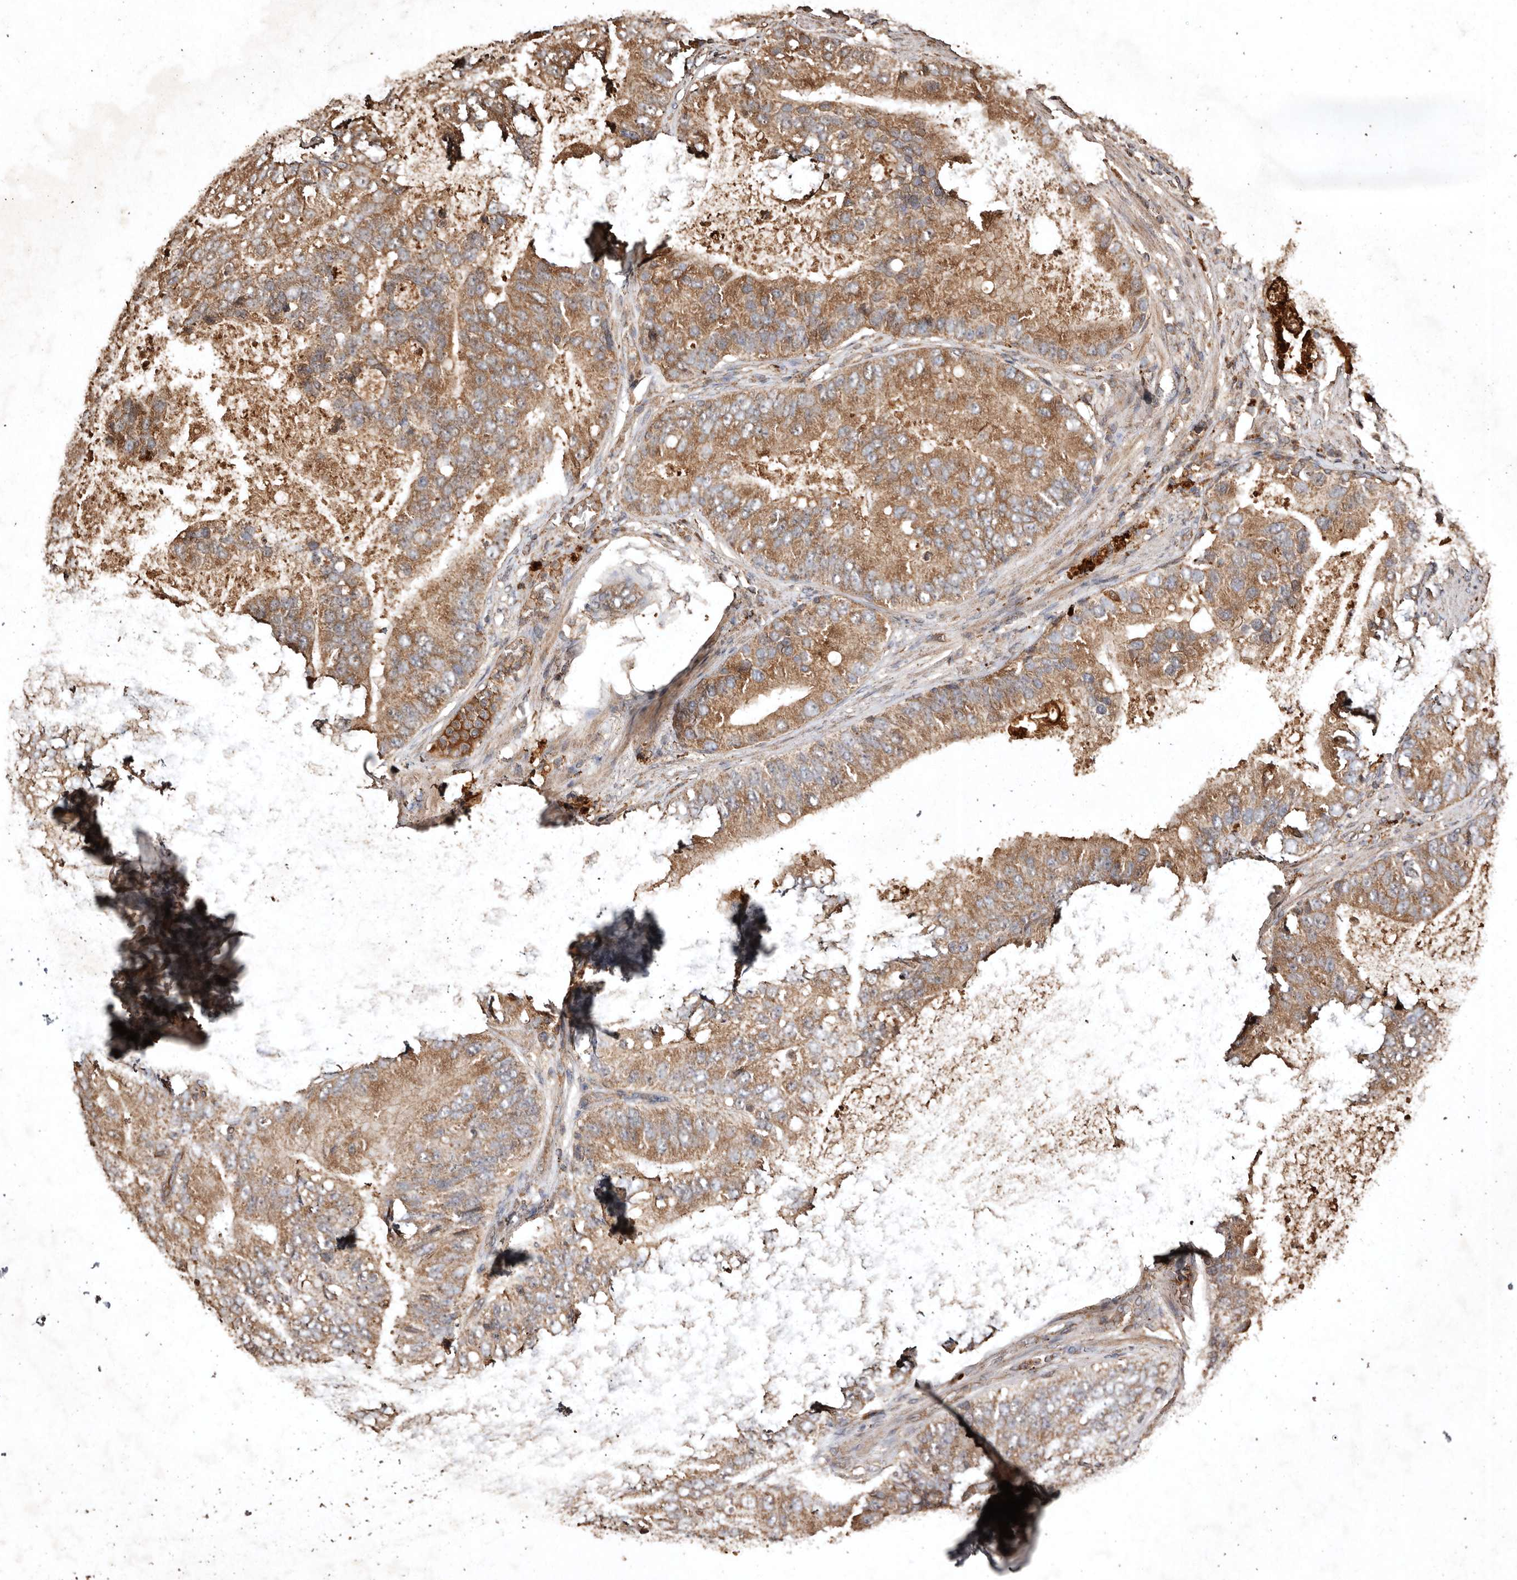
{"staining": {"intensity": "moderate", "quantity": ">75%", "location": "cytoplasmic/membranous"}, "tissue": "prostate cancer", "cell_type": "Tumor cells", "image_type": "cancer", "snomed": [{"axis": "morphology", "description": "Adenocarcinoma, High grade"}, {"axis": "topography", "description": "Prostate"}], "caption": "A histopathology image showing moderate cytoplasmic/membranous staining in about >75% of tumor cells in adenocarcinoma (high-grade) (prostate), as visualized by brown immunohistochemical staining.", "gene": "FARS2", "patient": {"sex": "male", "age": 70}}